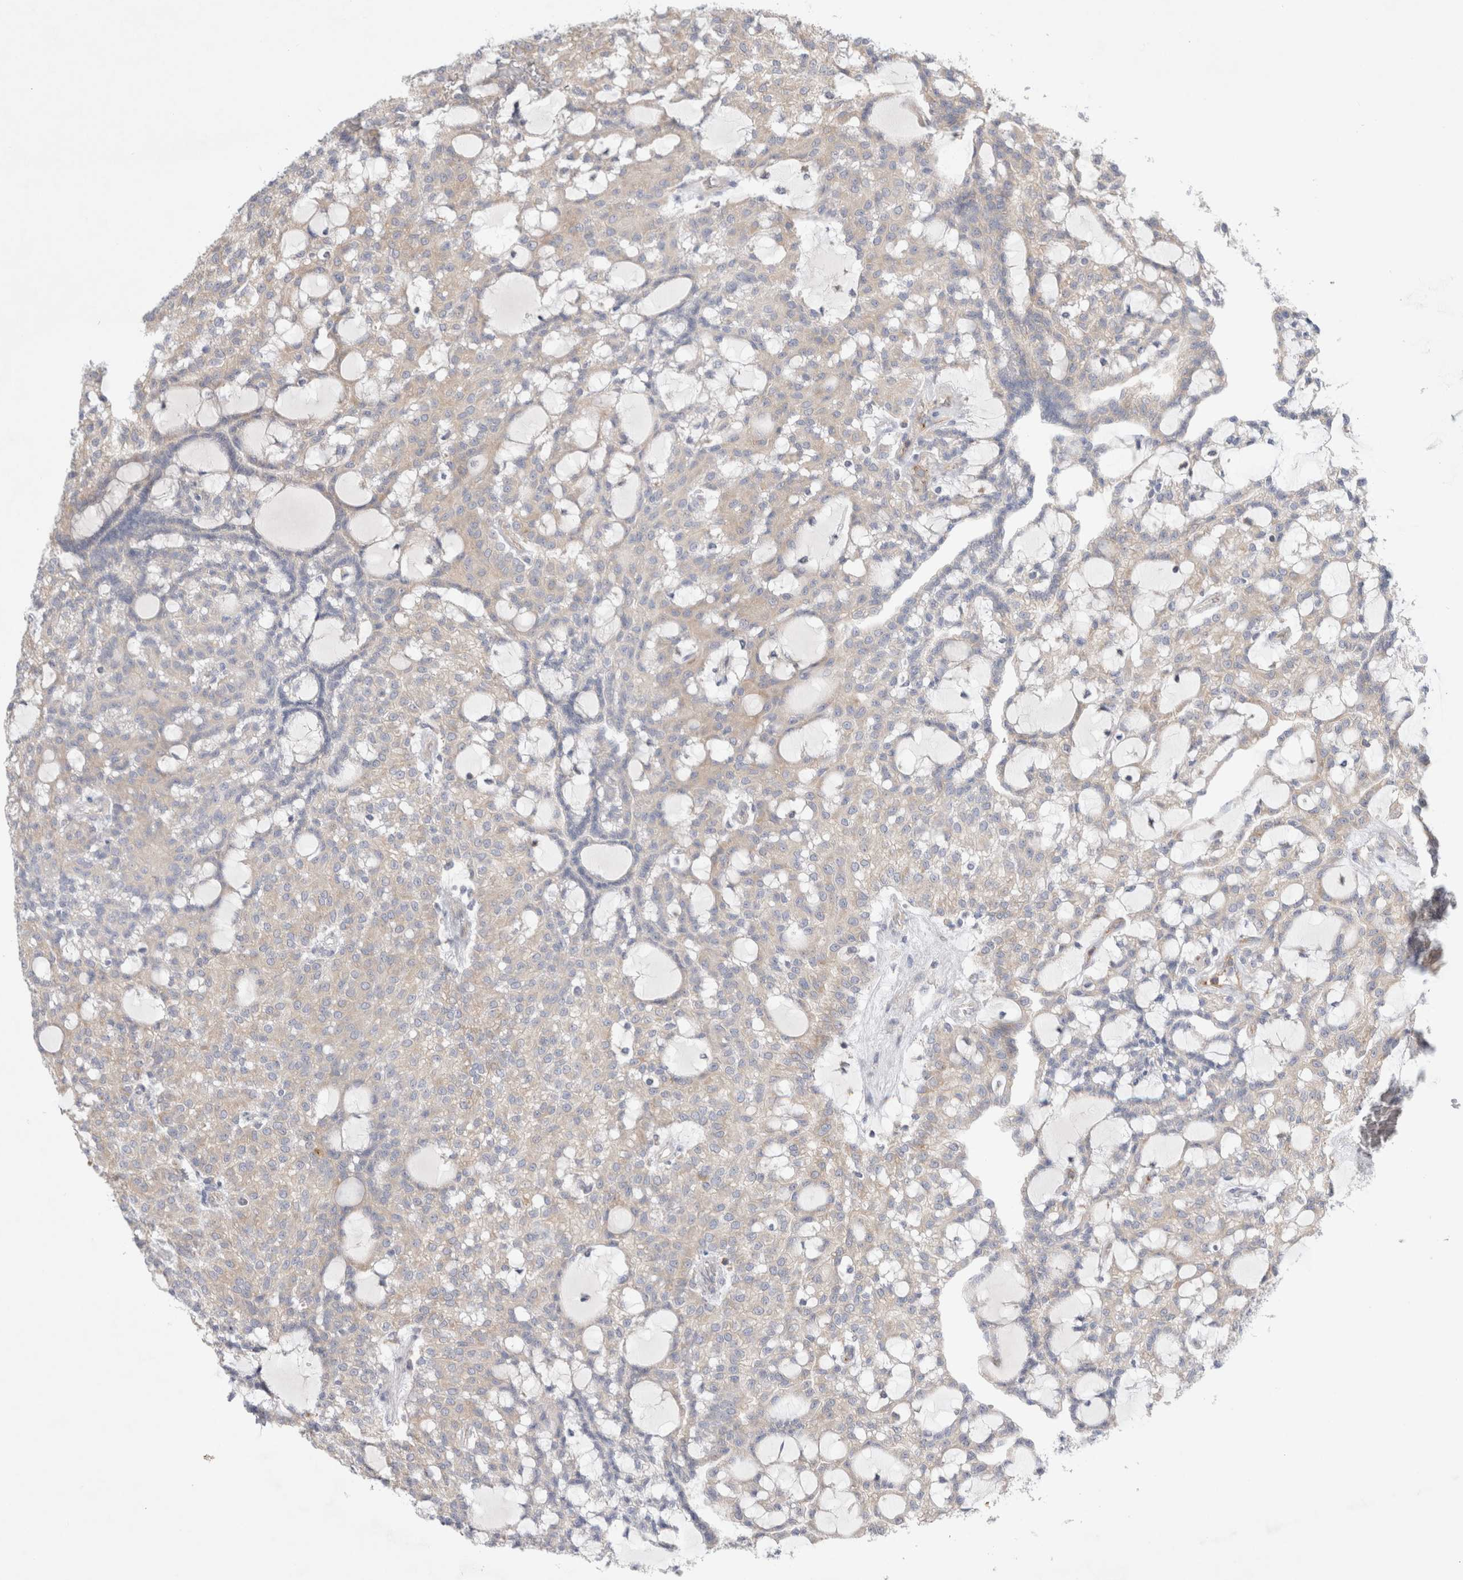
{"staining": {"intensity": "weak", "quantity": "<25%", "location": "cytoplasmic/membranous"}, "tissue": "renal cancer", "cell_type": "Tumor cells", "image_type": "cancer", "snomed": [{"axis": "morphology", "description": "Adenocarcinoma, NOS"}, {"axis": "topography", "description": "Kidney"}], "caption": "Image shows no significant protein expression in tumor cells of renal cancer. (Immunohistochemistry, brightfield microscopy, high magnification).", "gene": "ZNF23", "patient": {"sex": "male", "age": 63}}